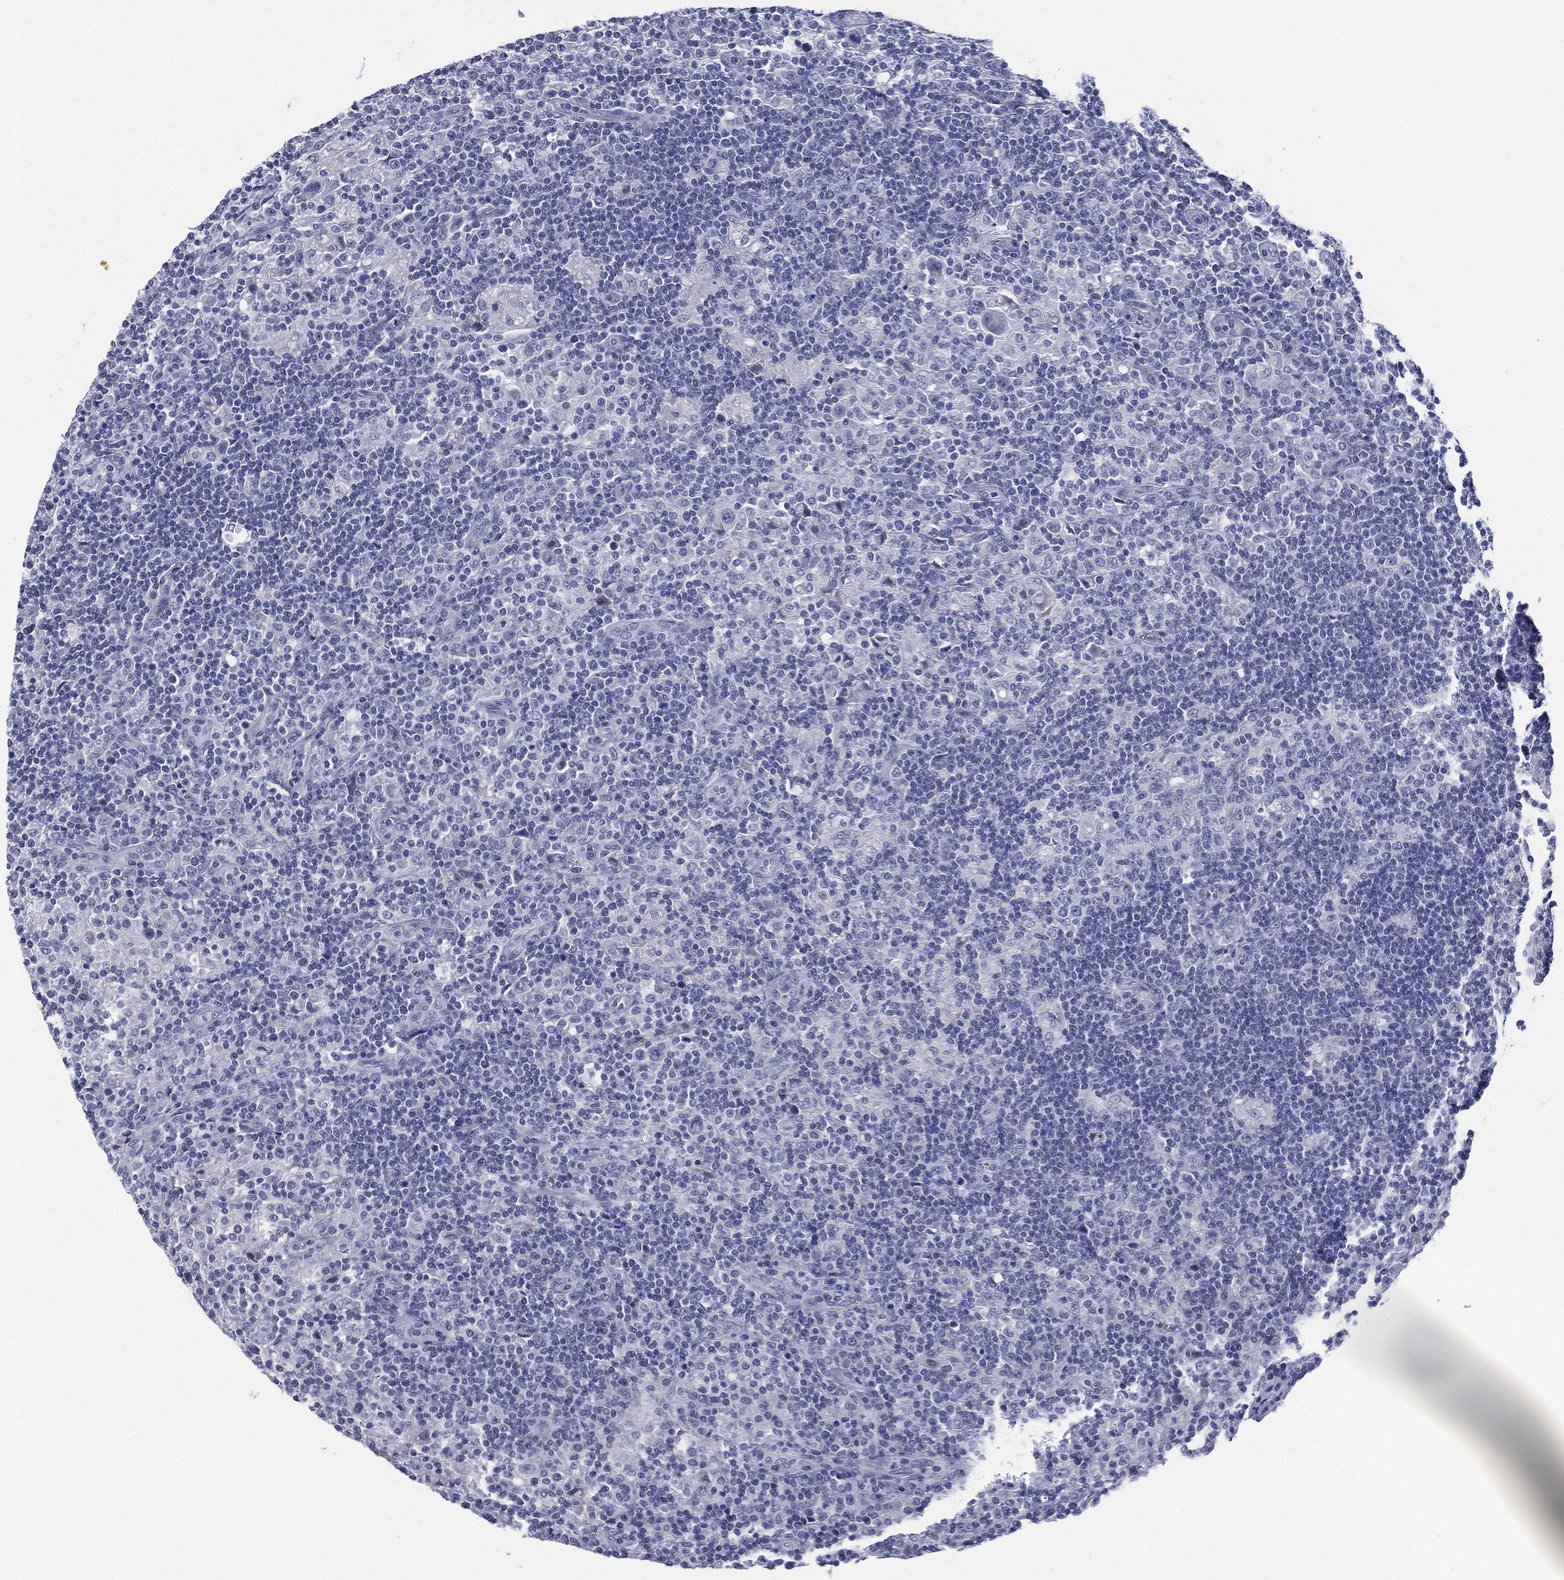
{"staining": {"intensity": "negative", "quantity": "none", "location": "none"}, "tissue": "lymphoma", "cell_type": "Tumor cells", "image_type": "cancer", "snomed": [{"axis": "morphology", "description": "Hodgkin's disease, NOS"}, {"axis": "topography", "description": "Lymph node"}], "caption": "IHC histopathology image of lymphoma stained for a protein (brown), which exhibits no expression in tumor cells.", "gene": "RSPH4A", "patient": {"sex": "male", "age": 70}}